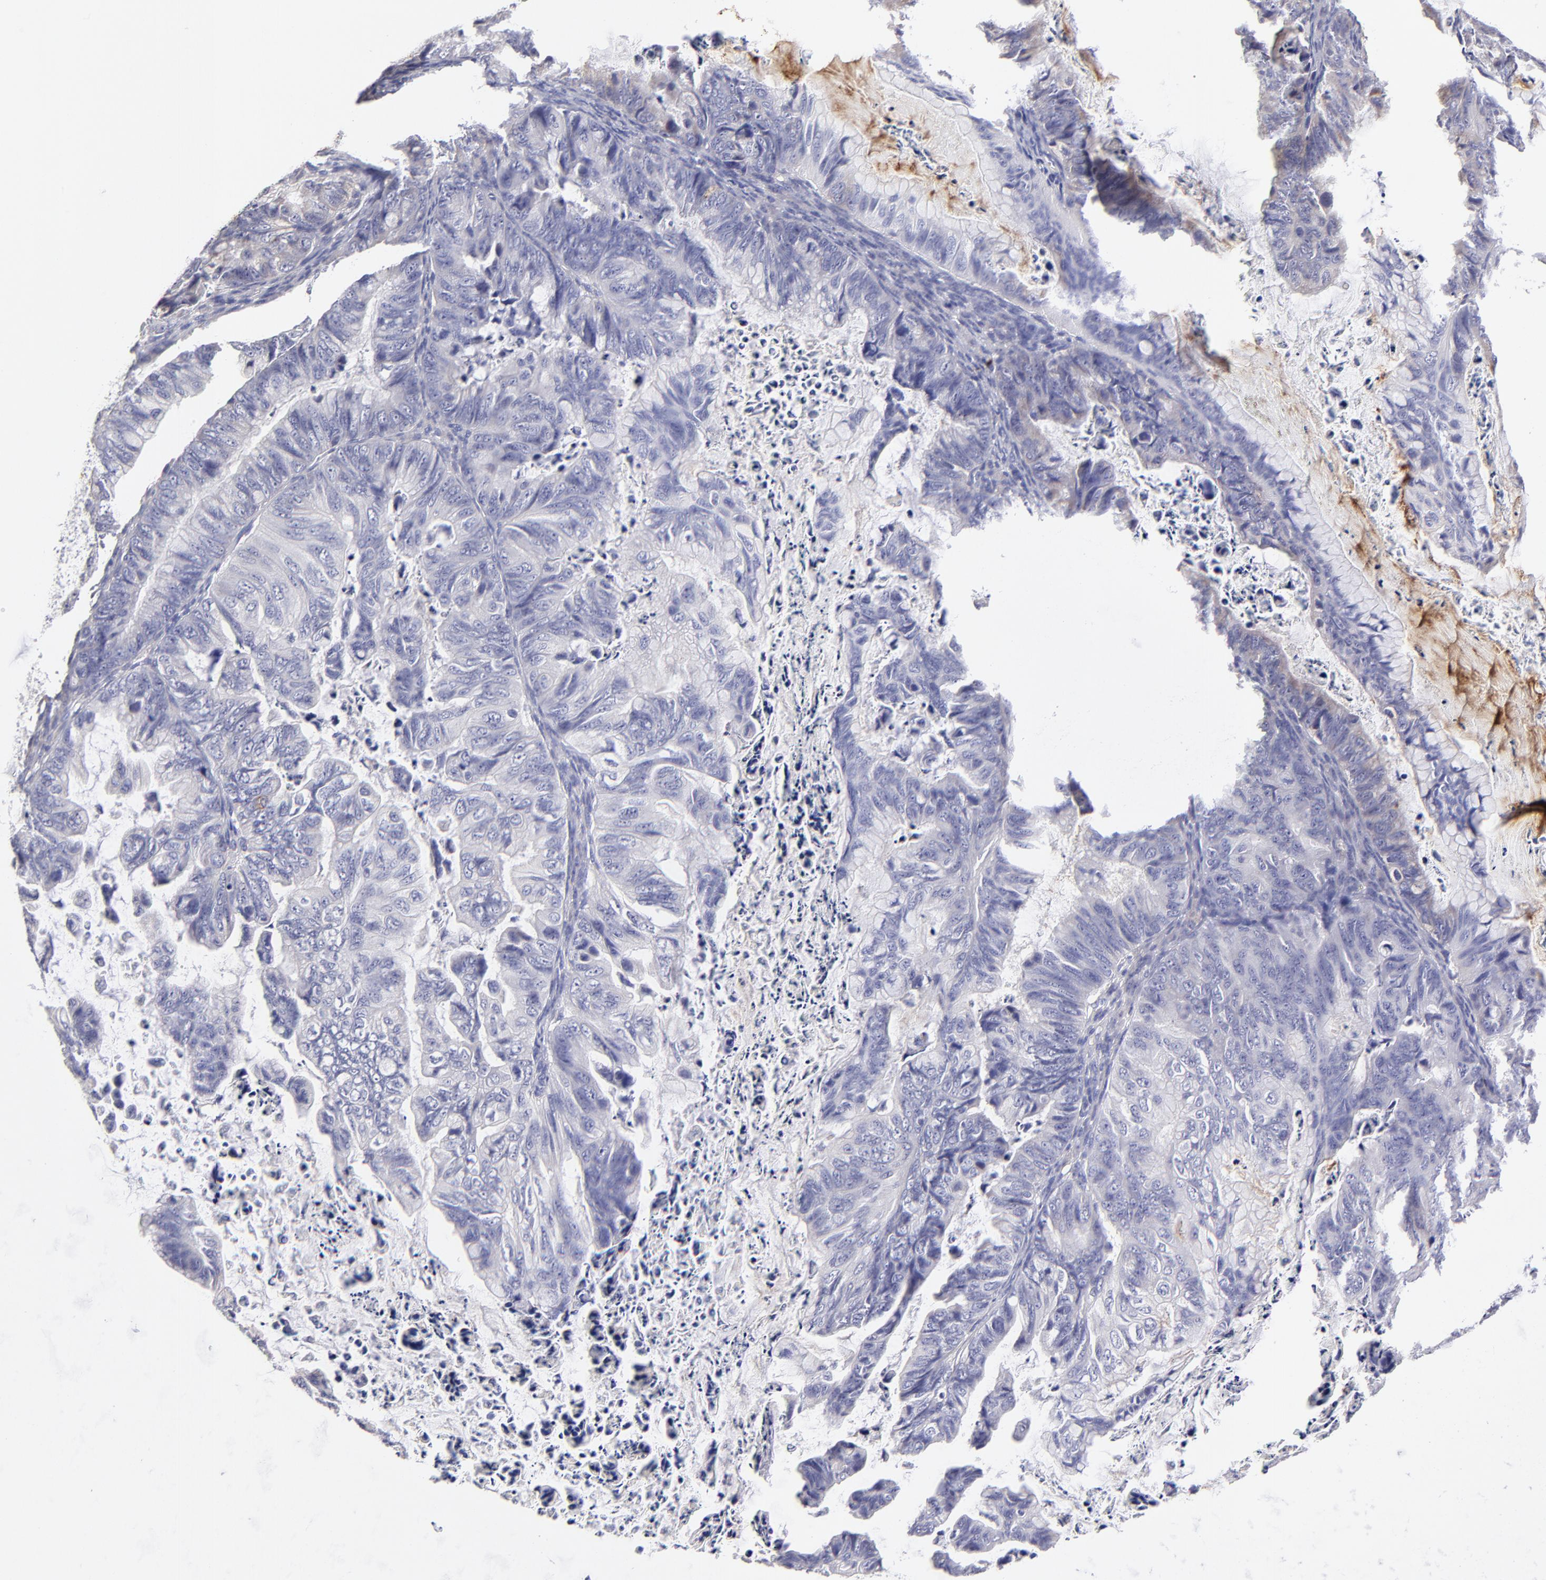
{"staining": {"intensity": "negative", "quantity": "none", "location": "none"}, "tissue": "ovarian cancer", "cell_type": "Tumor cells", "image_type": "cancer", "snomed": [{"axis": "morphology", "description": "Cystadenocarcinoma, mucinous, NOS"}, {"axis": "topography", "description": "Ovary"}], "caption": "This is a photomicrograph of immunohistochemistry (IHC) staining of ovarian cancer (mucinous cystadenocarcinoma), which shows no expression in tumor cells.", "gene": "BTG2", "patient": {"sex": "female", "age": 36}}